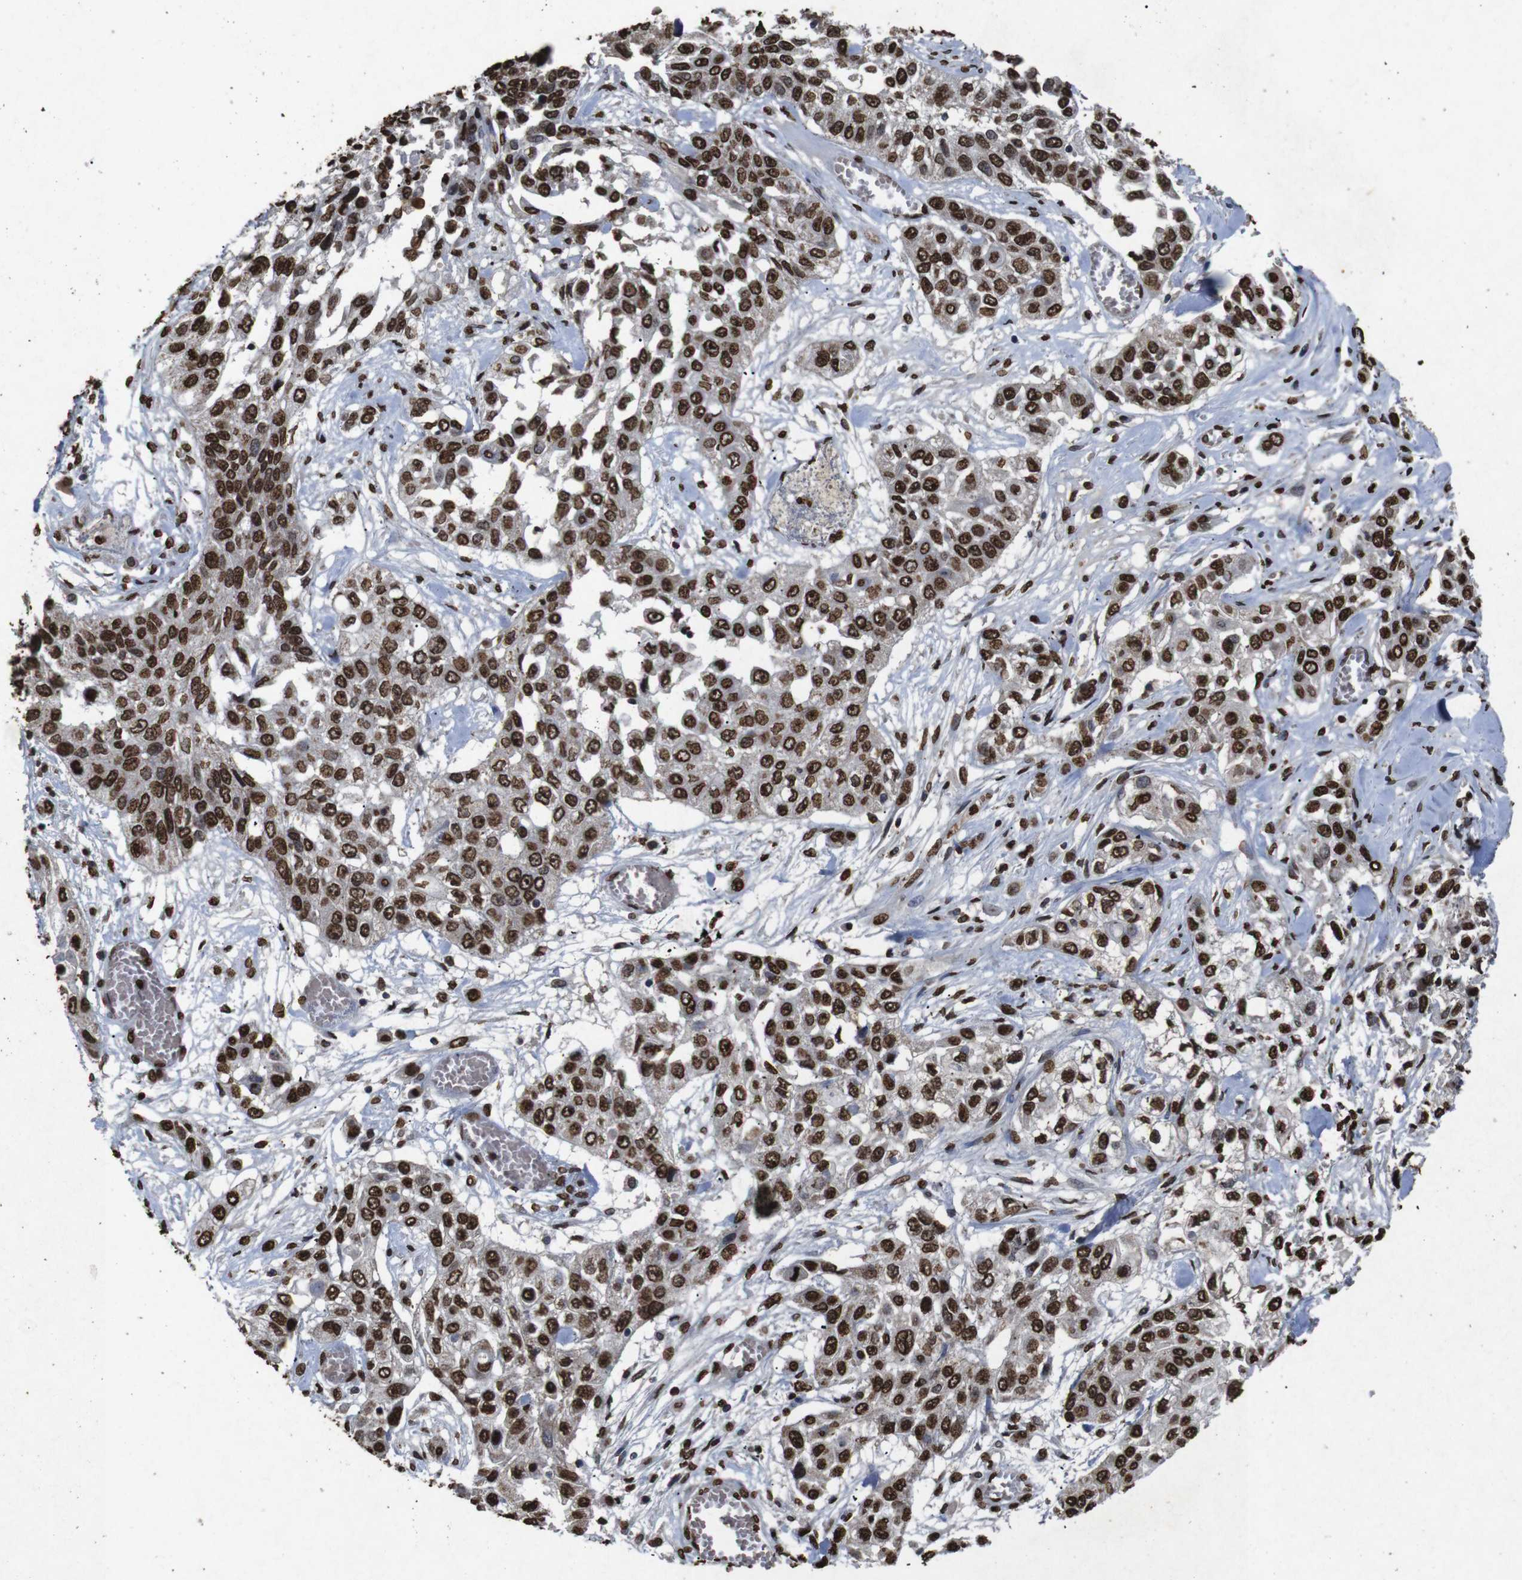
{"staining": {"intensity": "strong", "quantity": ">75%", "location": "nuclear"}, "tissue": "lung cancer", "cell_type": "Tumor cells", "image_type": "cancer", "snomed": [{"axis": "morphology", "description": "Squamous cell carcinoma, NOS"}, {"axis": "topography", "description": "Lung"}], "caption": "Lung cancer (squamous cell carcinoma) stained for a protein (brown) shows strong nuclear positive staining in about >75% of tumor cells.", "gene": "MDM2", "patient": {"sex": "male", "age": 71}}